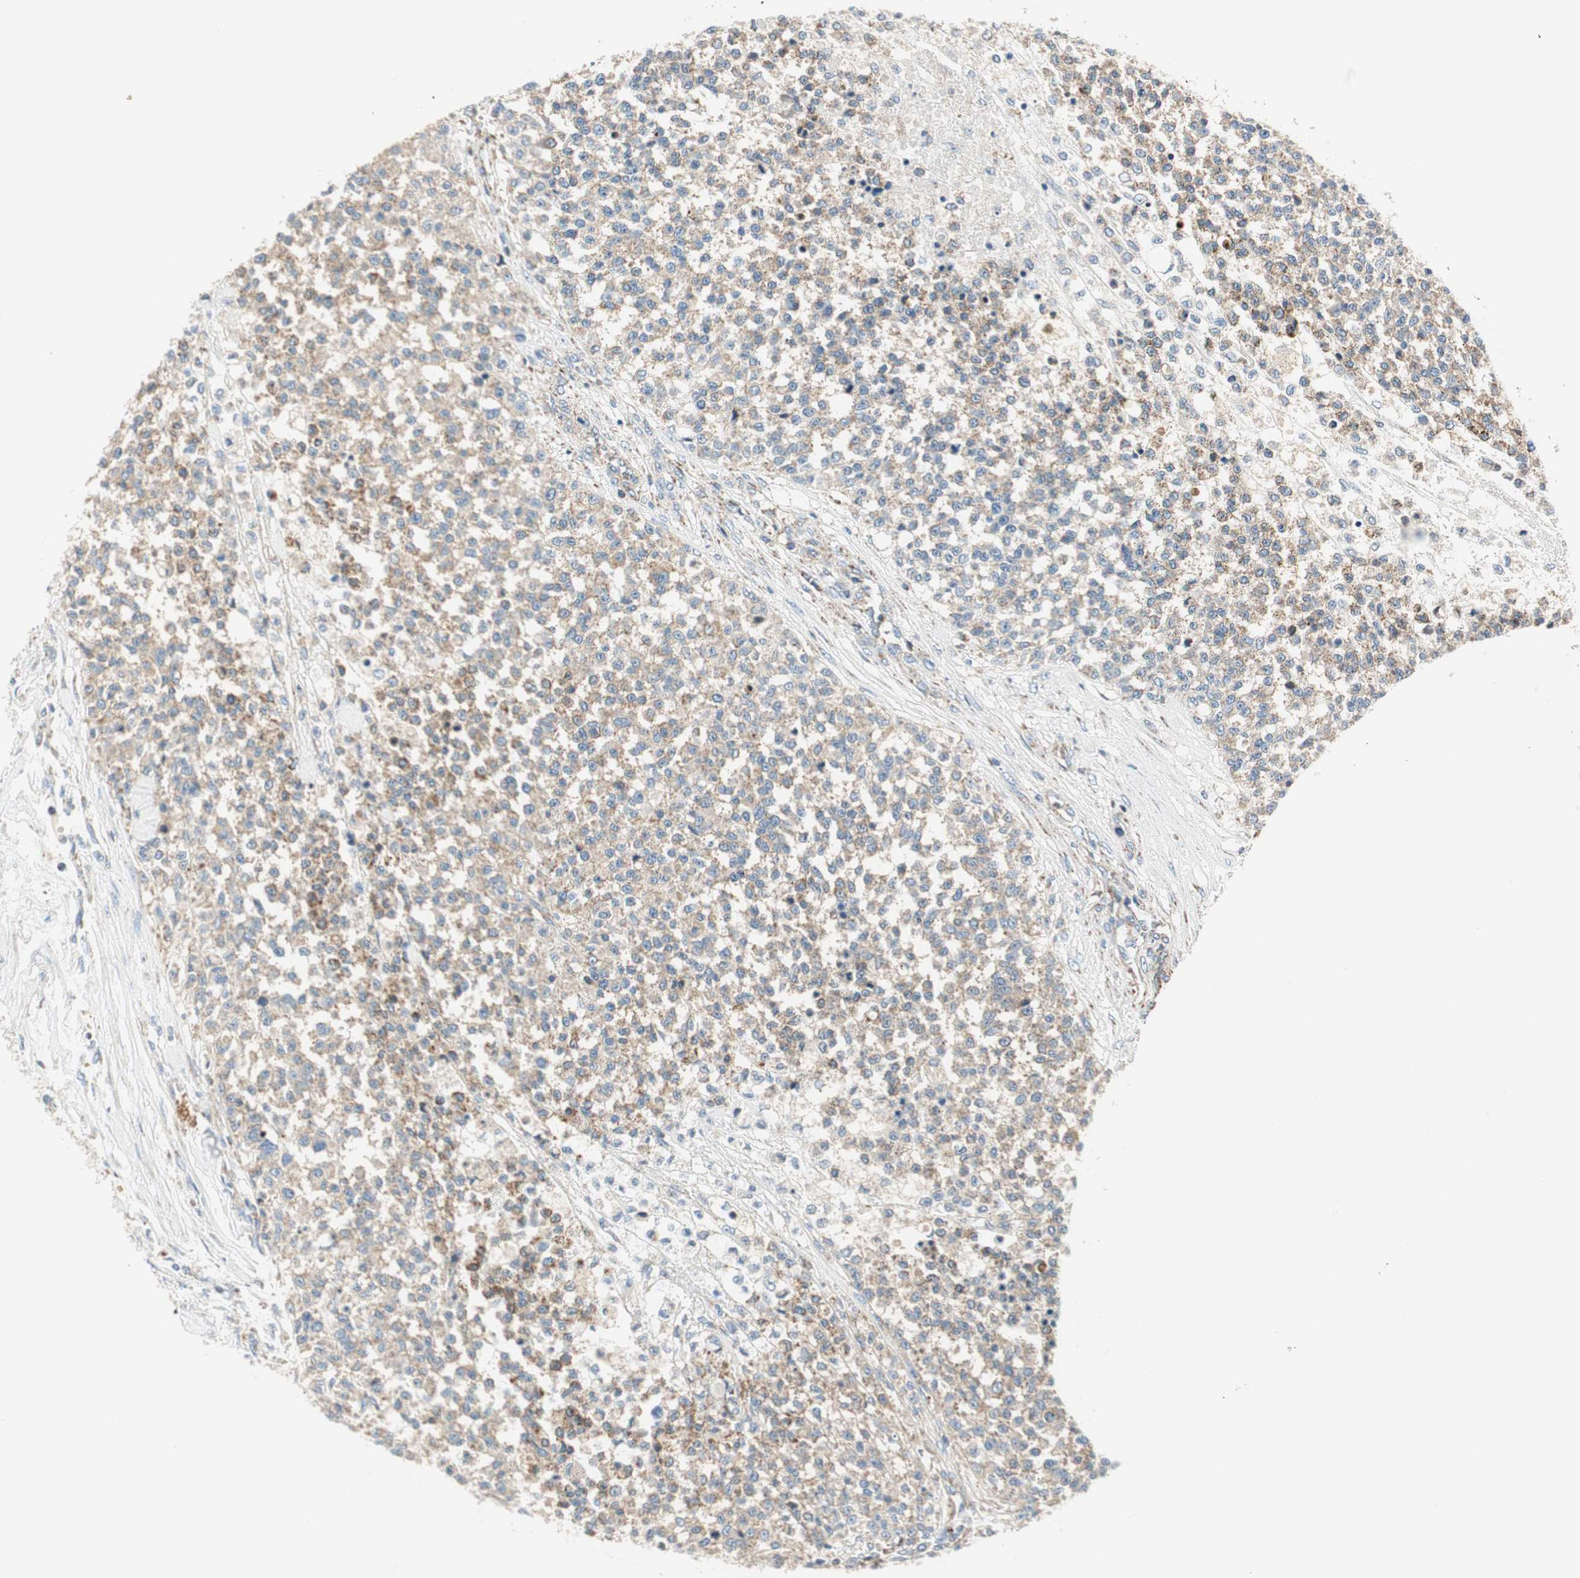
{"staining": {"intensity": "weak", "quantity": ">75%", "location": "cytoplasmic/membranous"}, "tissue": "testis cancer", "cell_type": "Tumor cells", "image_type": "cancer", "snomed": [{"axis": "morphology", "description": "Seminoma, NOS"}, {"axis": "topography", "description": "Testis"}], "caption": "DAB (3,3'-diaminobenzidine) immunohistochemical staining of human testis cancer (seminoma) displays weak cytoplasmic/membranous protein positivity in approximately >75% of tumor cells.", "gene": "RORB", "patient": {"sex": "male", "age": 59}}